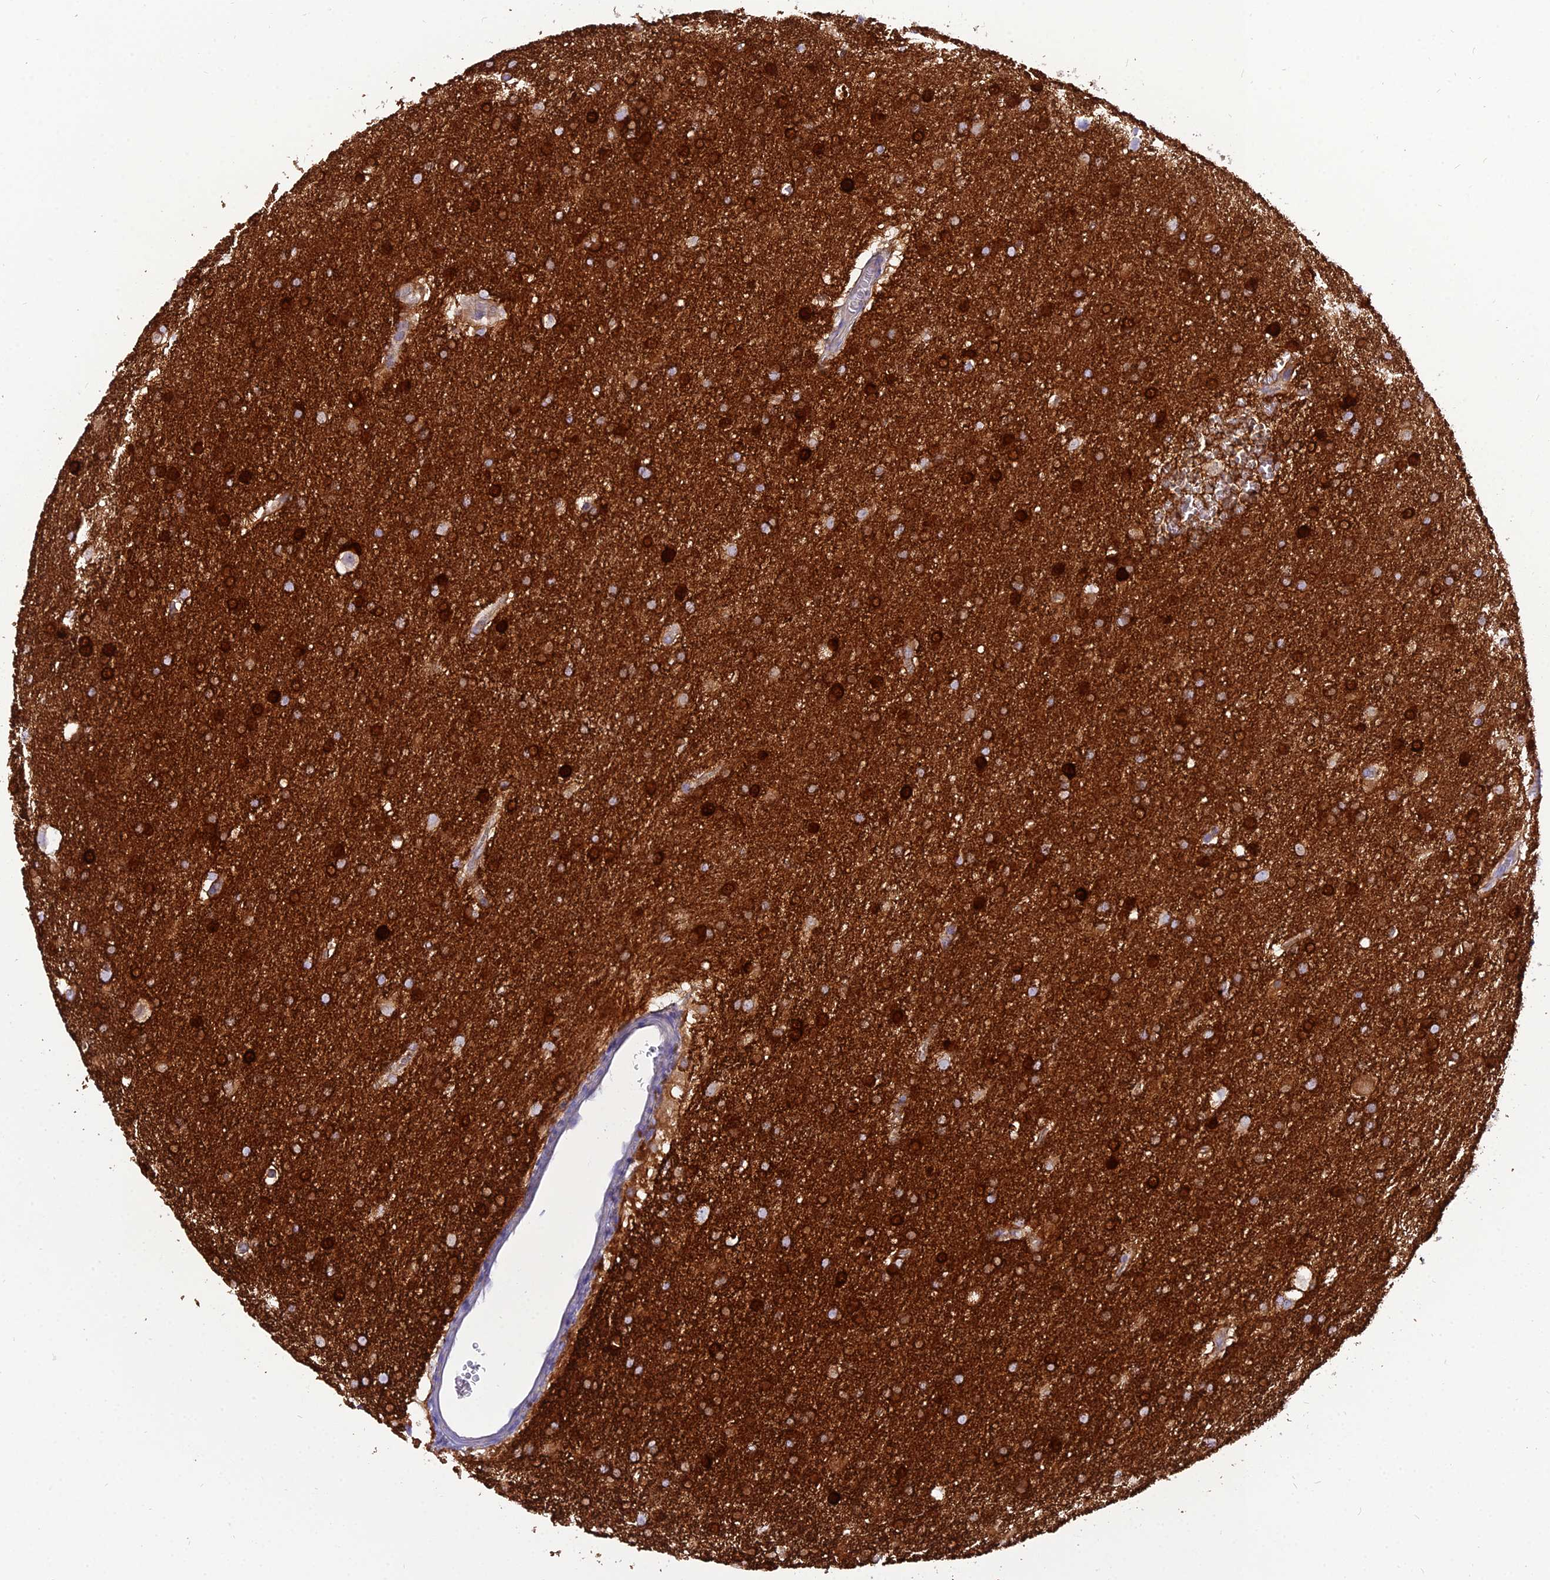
{"staining": {"intensity": "strong", "quantity": "25%-75%", "location": "cytoplasmic/membranous"}, "tissue": "glioma", "cell_type": "Tumor cells", "image_type": "cancer", "snomed": [{"axis": "morphology", "description": "Glioma, malignant, Low grade"}, {"axis": "topography", "description": "Brain"}], "caption": "Malignant glioma (low-grade) tissue exhibits strong cytoplasmic/membranous expression in about 25%-75% of tumor cells The staining was performed using DAB to visualize the protein expression in brown, while the nuclei were stained in blue with hematoxylin (Magnification: 20x).", "gene": "GPD1", "patient": {"sex": "female", "age": 32}}